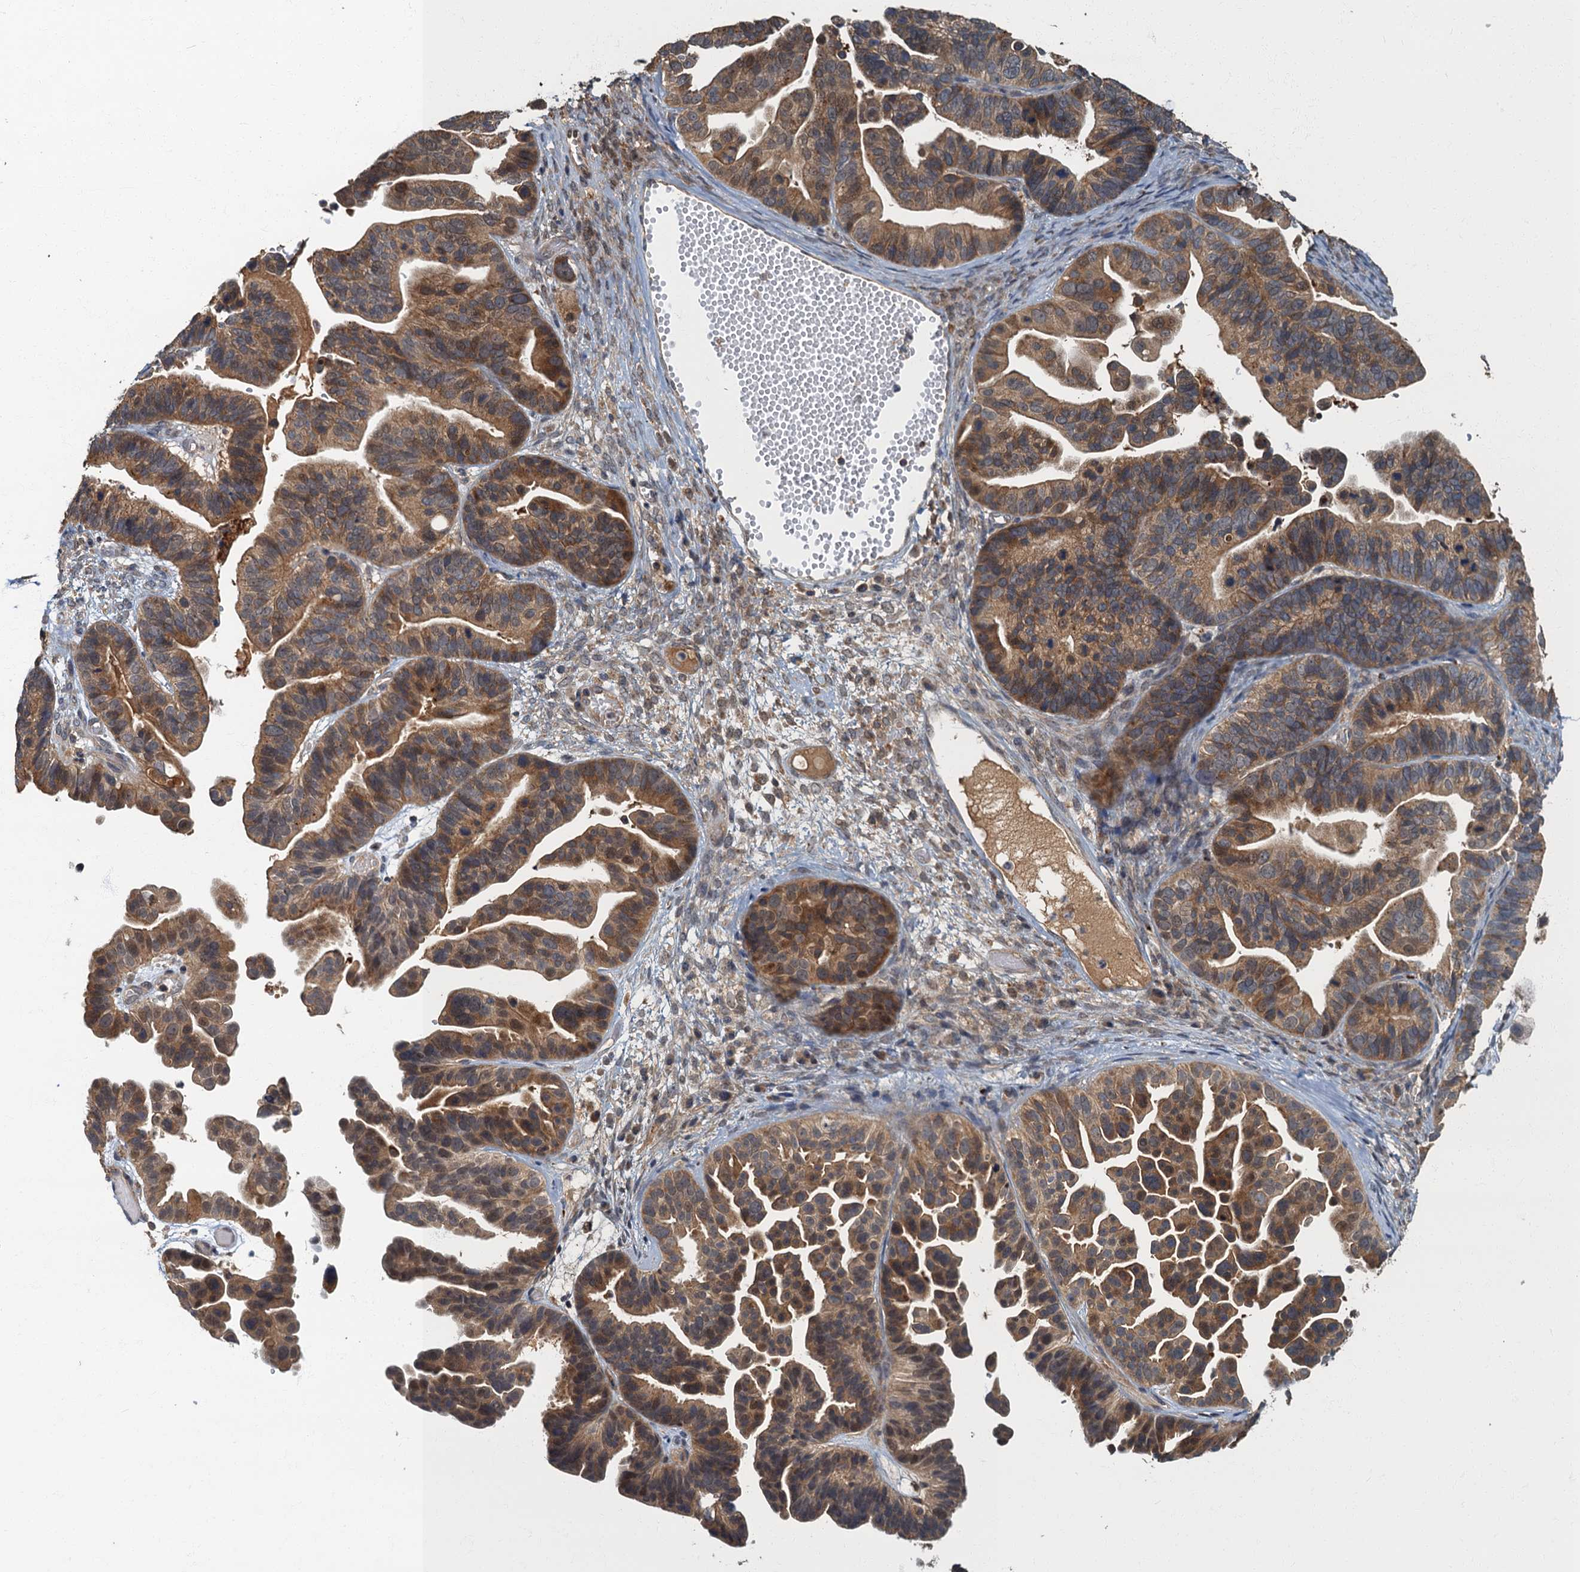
{"staining": {"intensity": "moderate", "quantity": ">75%", "location": "cytoplasmic/membranous"}, "tissue": "ovarian cancer", "cell_type": "Tumor cells", "image_type": "cancer", "snomed": [{"axis": "morphology", "description": "Cystadenocarcinoma, serous, NOS"}, {"axis": "topography", "description": "Ovary"}], "caption": "High-power microscopy captured an immunohistochemistry (IHC) image of ovarian cancer, revealing moderate cytoplasmic/membranous expression in approximately >75% of tumor cells.", "gene": "WDCP", "patient": {"sex": "female", "age": 56}}